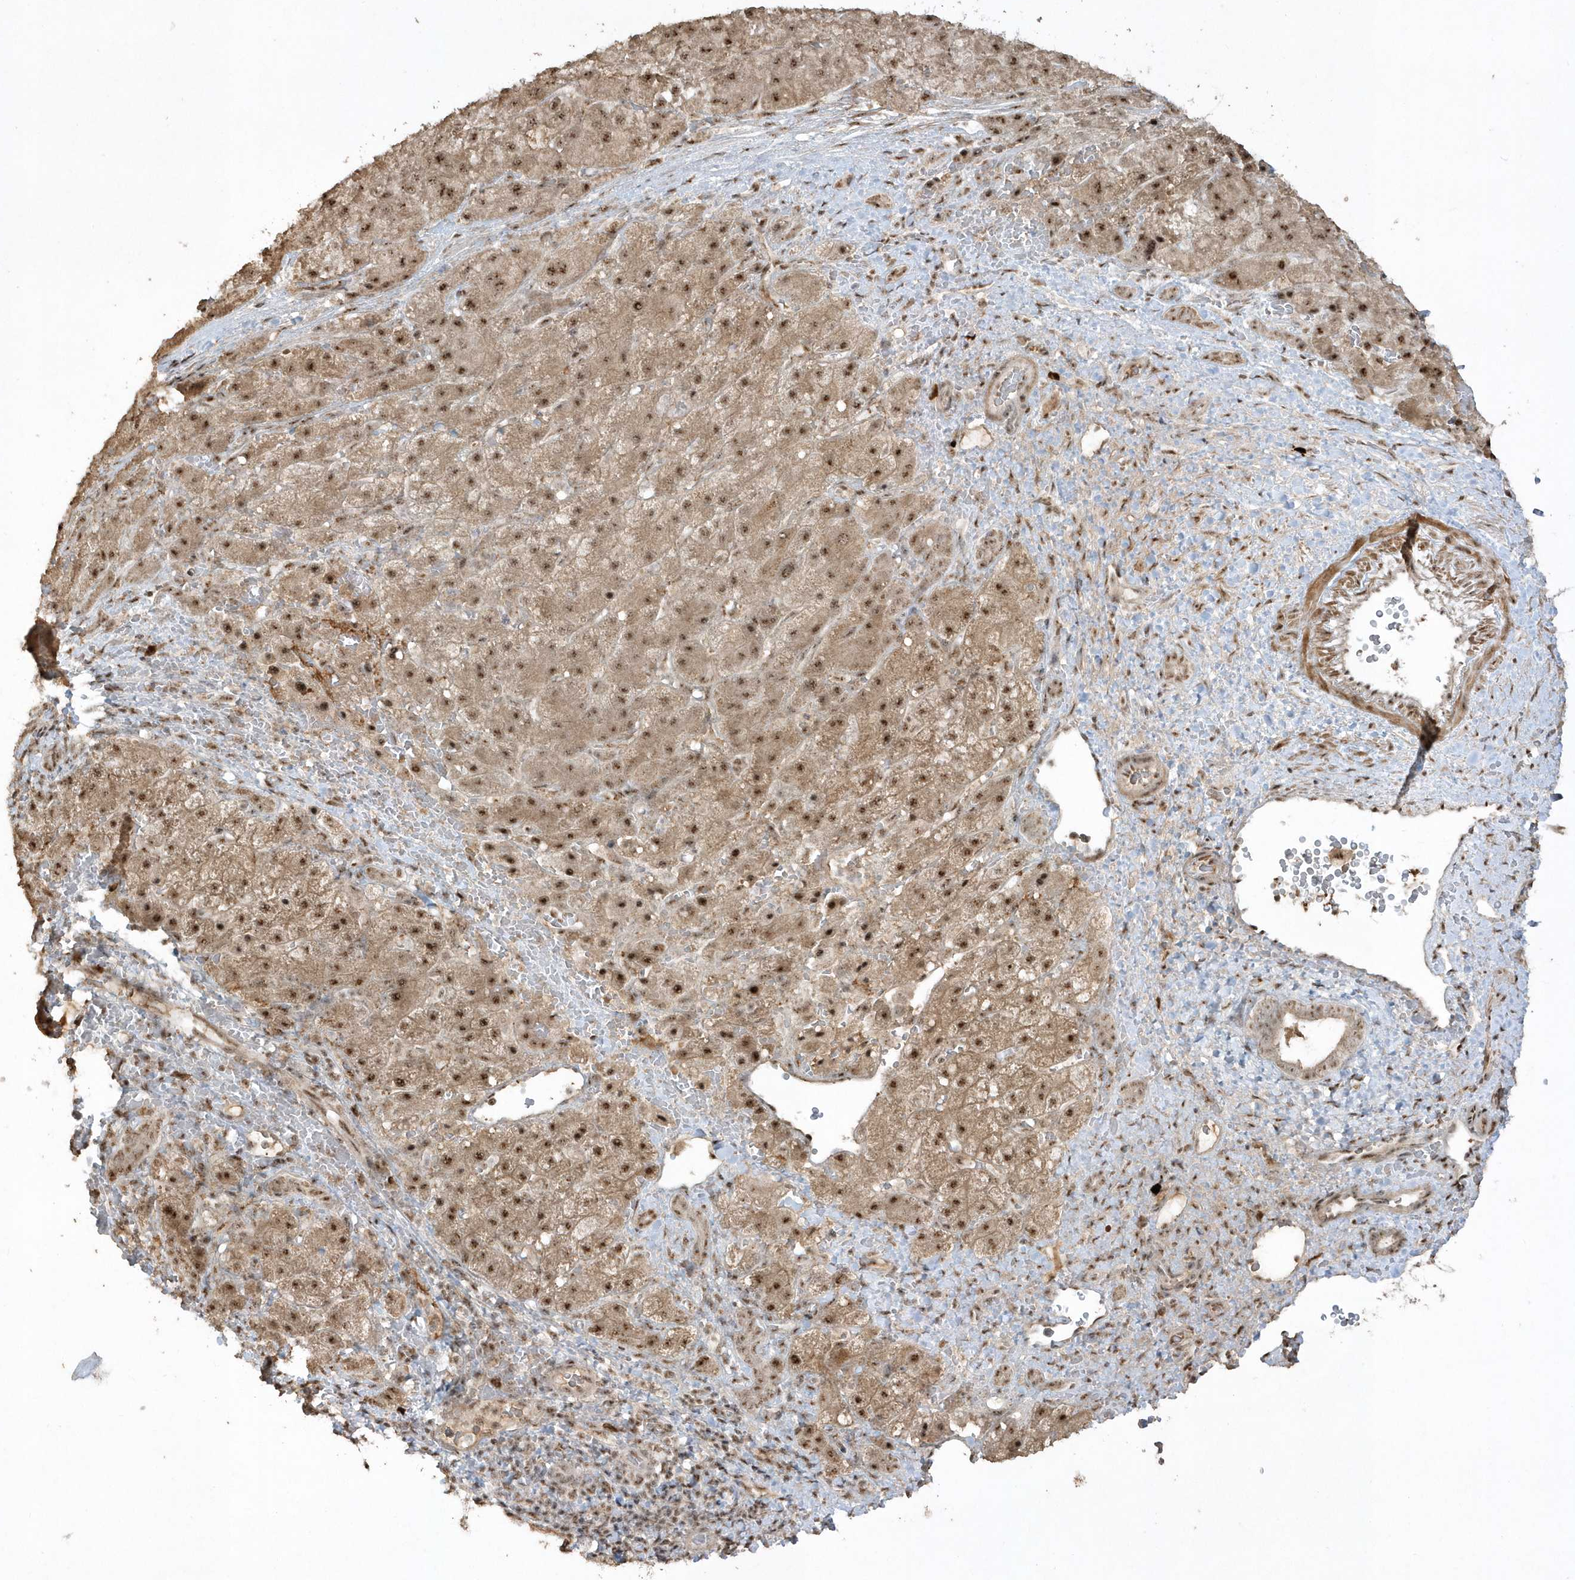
{"staining": {"intensity": "strong", "quantity": ">75%", "location": "nuclear"}, "tissue": "liver cancer", "cell_type": "Tumor cells", "image_type": "cancer", "snomed": [{"axis": "morphology", "description": "Carcinoma, Hepatocellular, NOS"}, {"axis": "topography", "description": "Liver"}], "caption": "IHC image of liver hepatocellular carcinoma stained for a protein (brown), which demonstrates high levels of strong nuclear positivity in about >75% of tumor cells.", "gene": "POLR3B", "patient": {"sex": "male", "age": 57}}